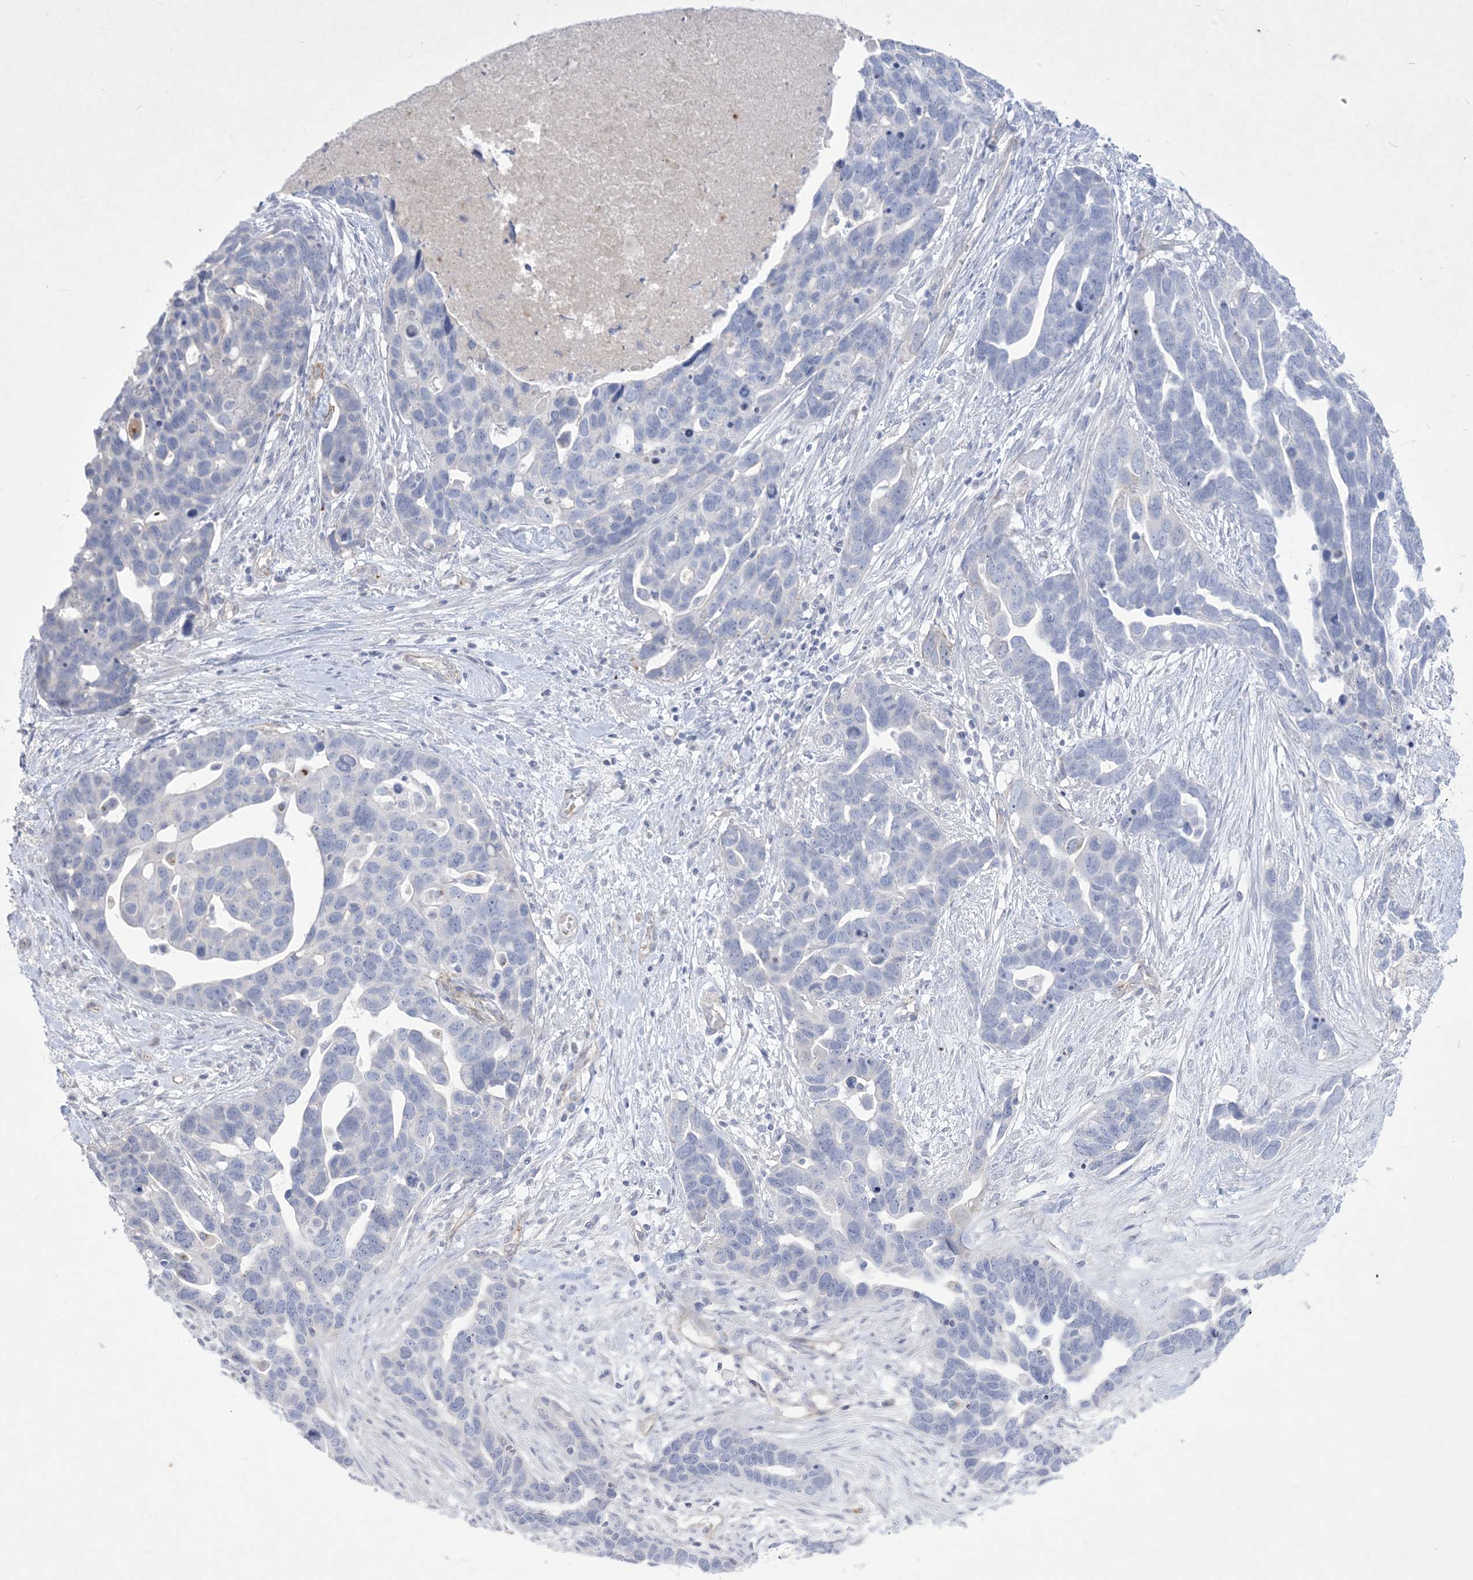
{"staining": {"intensity": "negative", "quantity": "none", "location": "none"}, "tissue": "ovarian cancer", "cell_type": "Tumor cells", "image_type": "cancer", "snomed": [{"axis": "morphology", "description": "Cystadenocarcinoma, serous, NOS"}, {"axis": "topography", "description": "Ovary"}], "caption": "Immunohistochemistry (IHC) of human ovarian serous cystadenocarcinoma exhibits no expression in tumor cells.", "gene": "B3GNT7", "patient": {"sex": "female", "age": 54}}